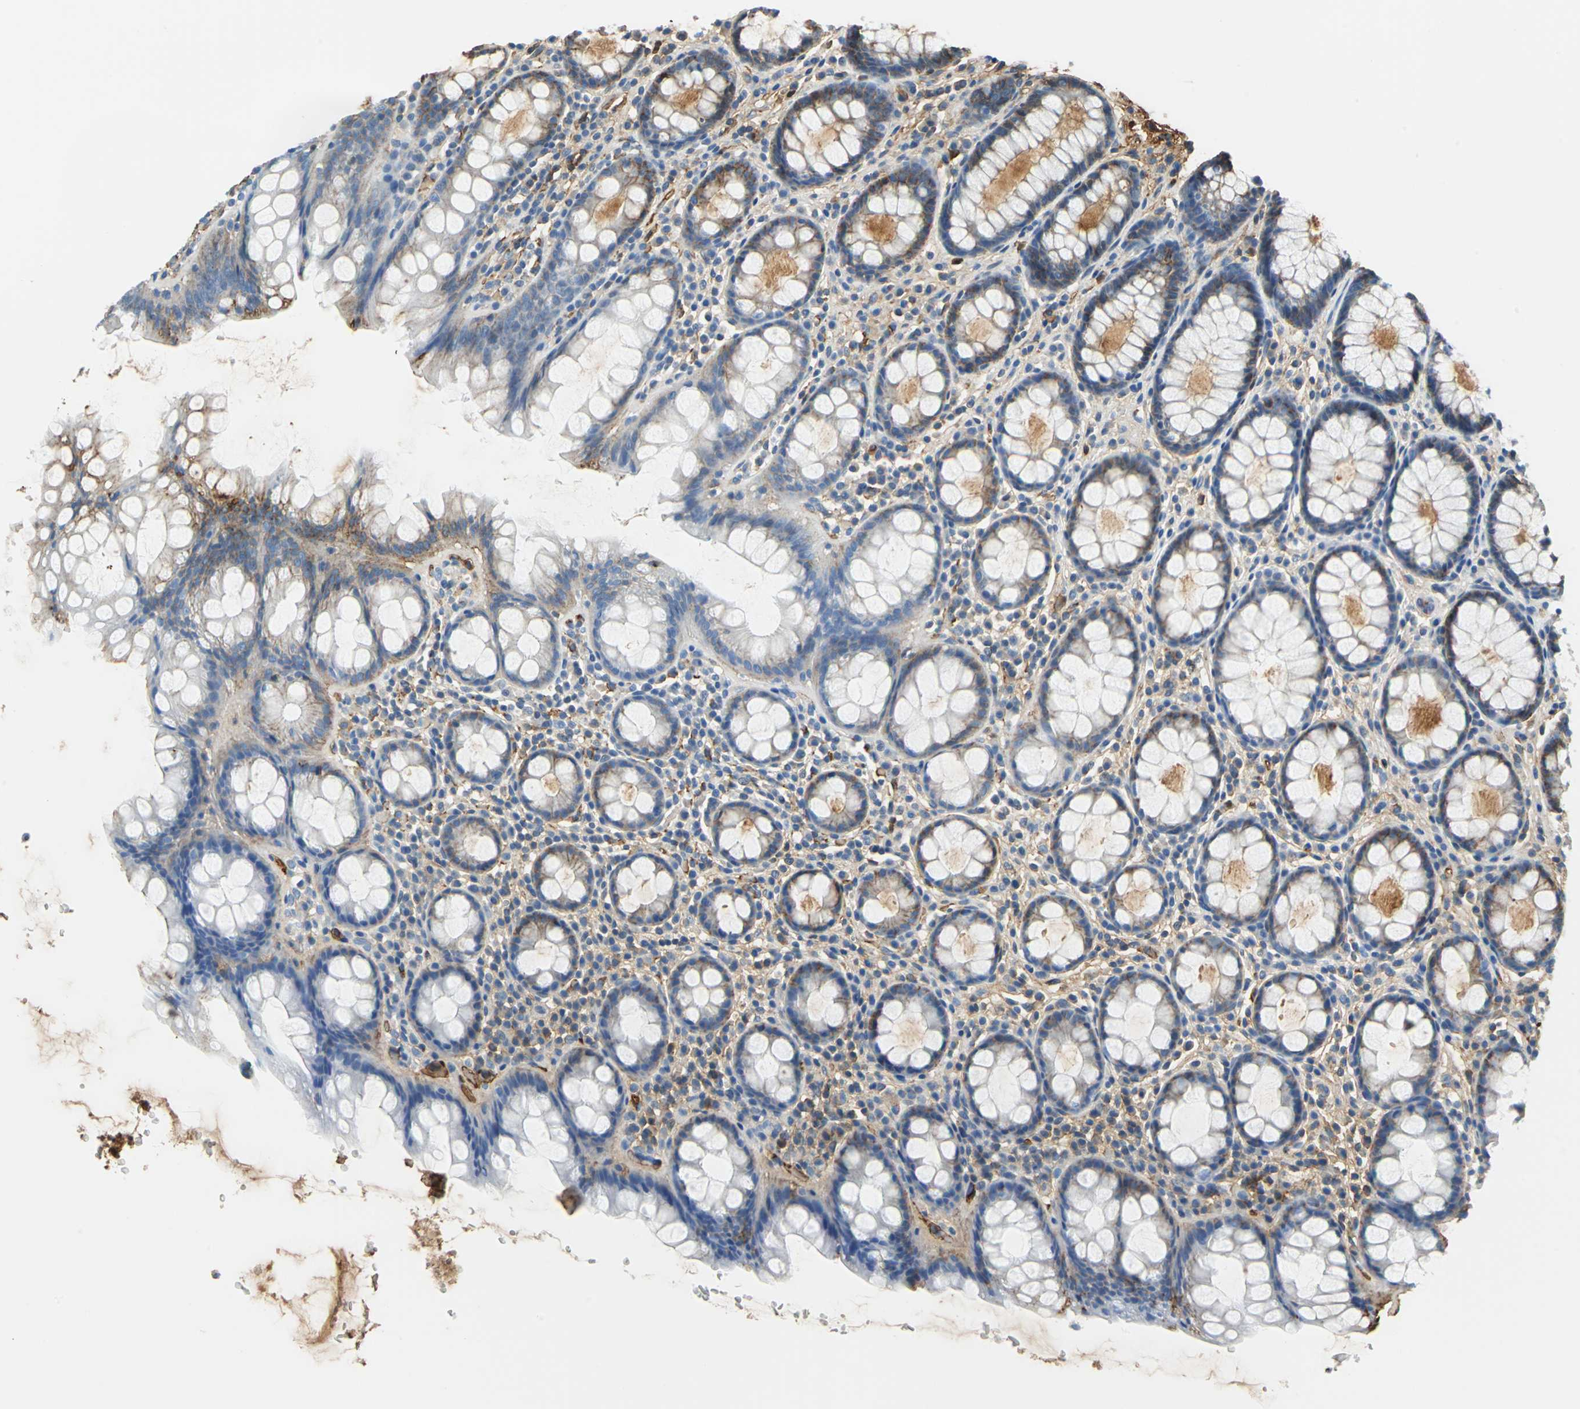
{"staining": {"intensity": "moderate", "quantity": "<25%", "location": "cytoplasmic/membranous"}, "tissue": "rectum", "cell_type": "Glandular cells", "image_type": "normal", "snomed": [{"axis": "morphology", "description": "Normal tissue, NOS"}, {"axis": "topography", "description": "Rectum"}], "caption": "Protein expression analysis of normal rectum displays moderate cytoplasmic/membranous positivity in approximately <25% of glandular cells.", "gene": "ALB", "patient": {"sex": "male", "age": 92}}